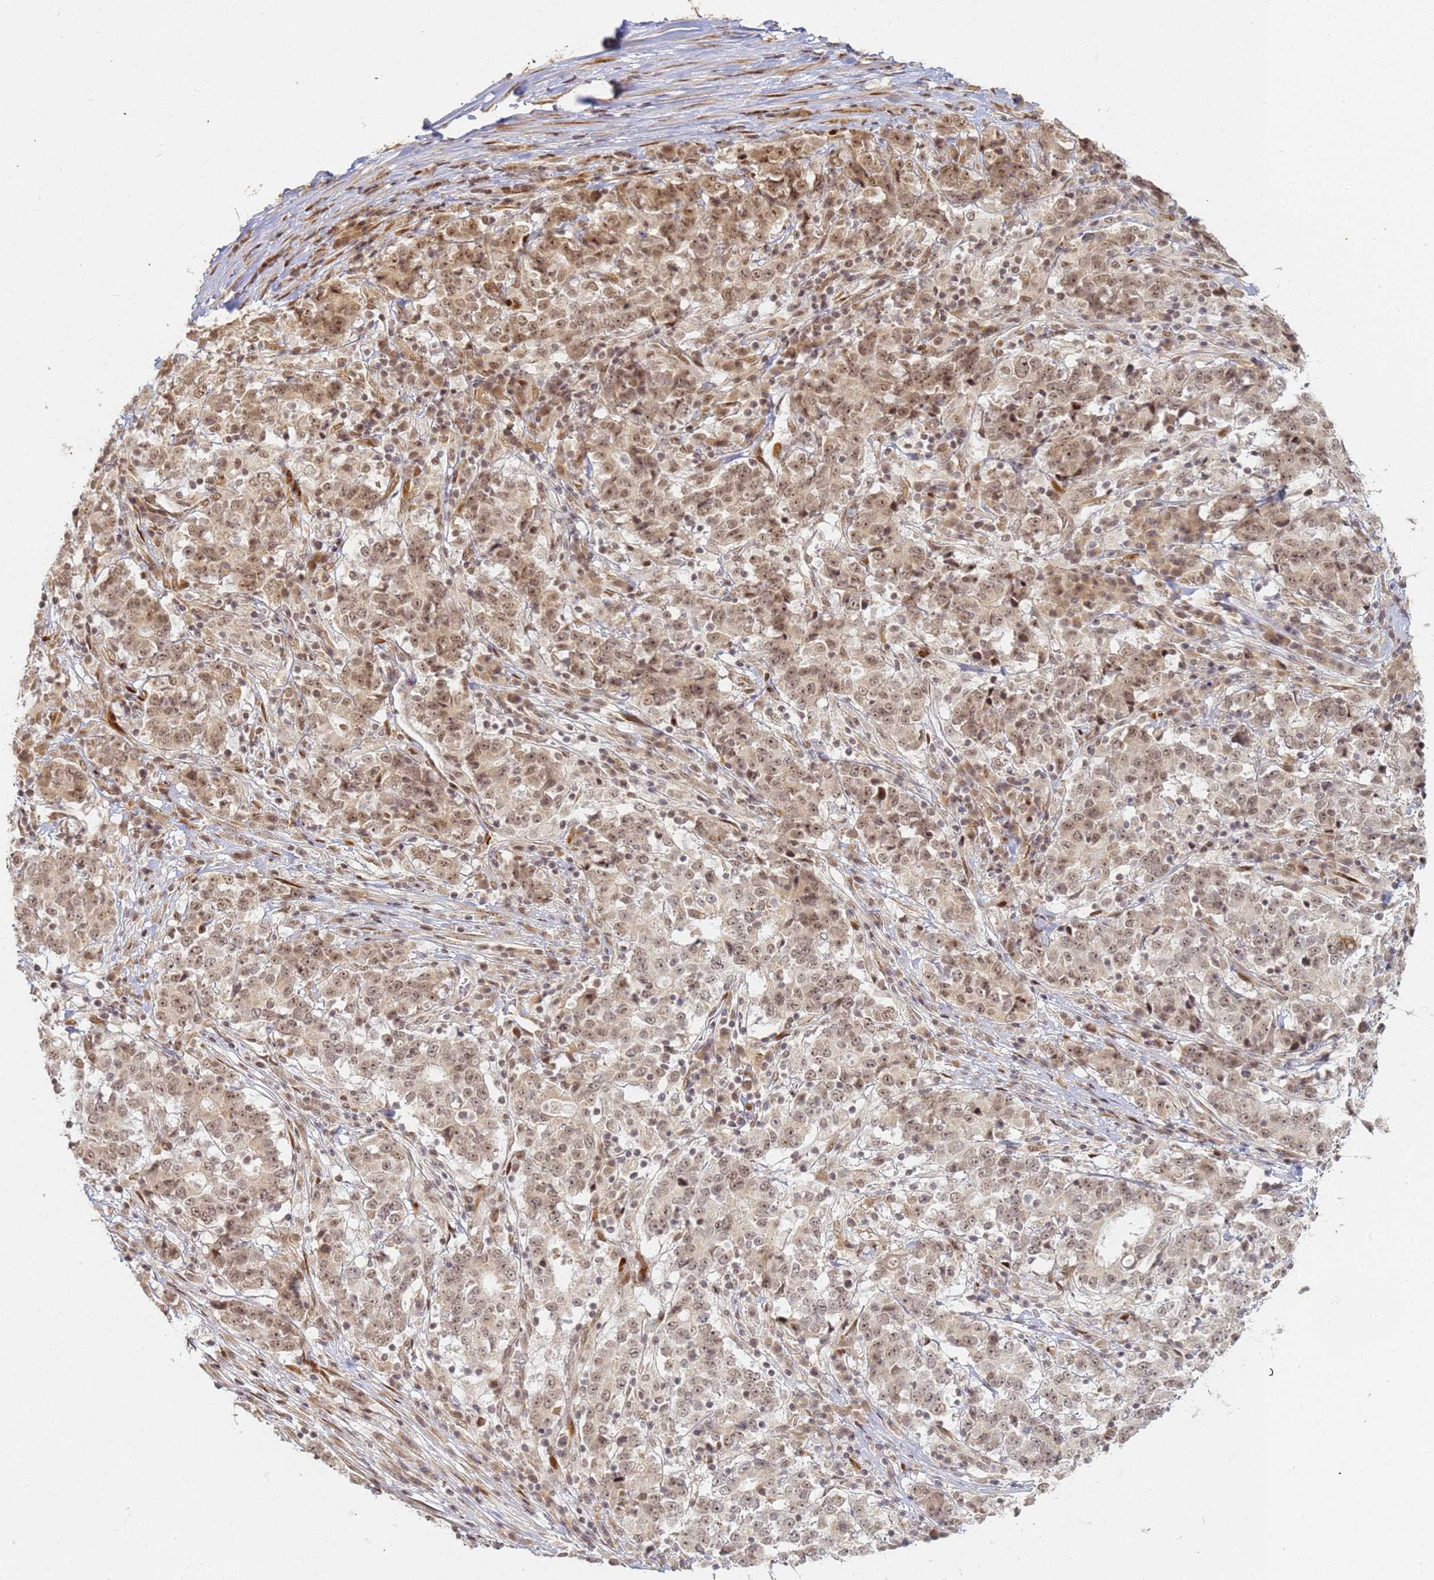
{"staining": {"intensity": "moderate", "quantity": ">75%", "location": "nuclear"}, "tissue": "stomach cancer", "cell_type": "Tumor cells", "image_type": "cancer", "snomed": [{"axis": "morphology", "description": "Adenocarcinoma, NOS"}, {"axis": "topography", "description": "Stomach"}], "caption": "Protein staining of stomach adenocarcinoma tissue shows moderate nuclear positivity in approximately >75% of tumor cells.", "gene": "ABCA2", "patient": {"sex": "male", "age": 59}}